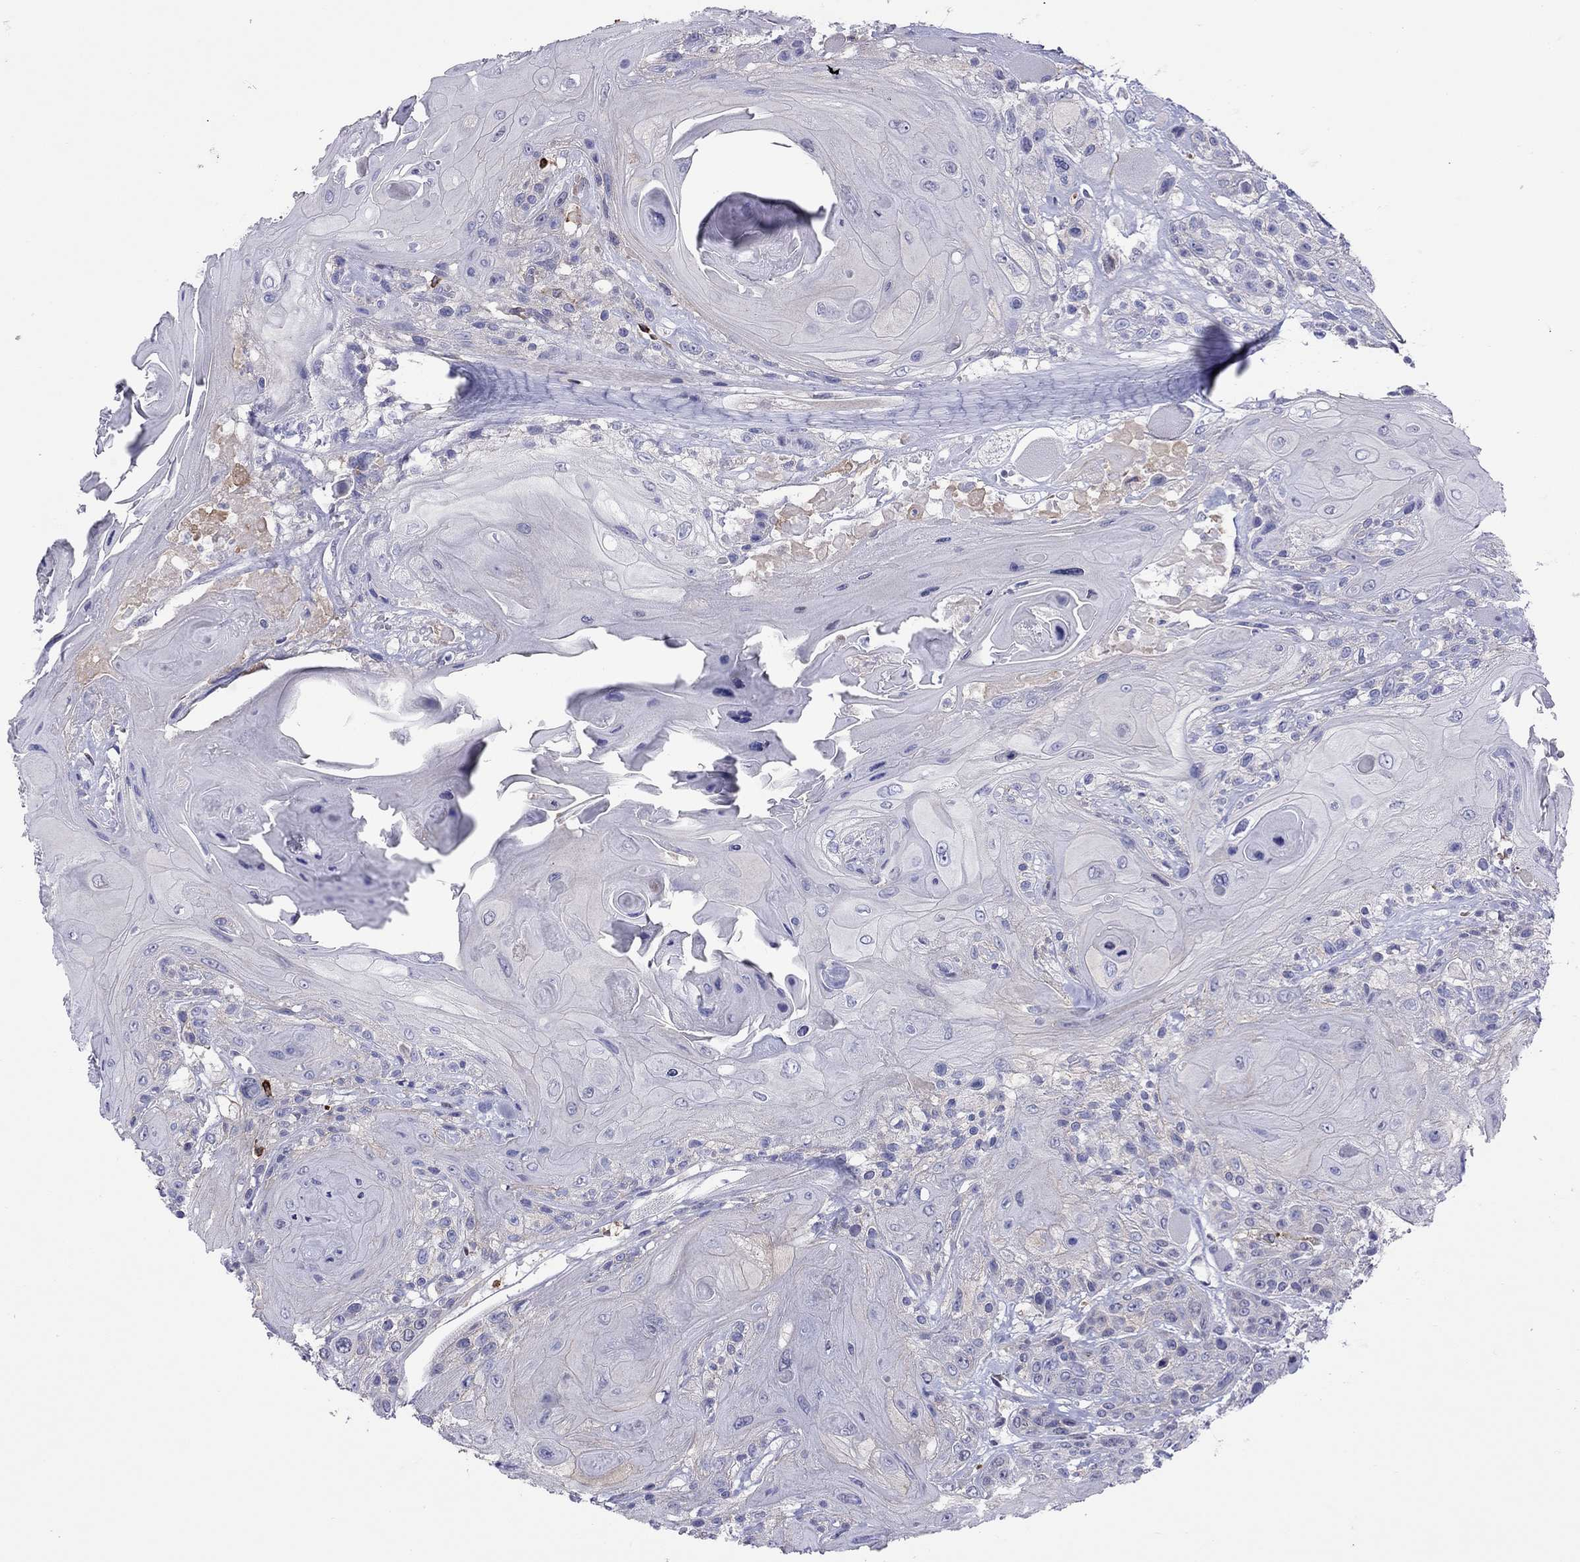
{"staining": {"intensity": "negative", "quantity": "none", "location": "none"}, "tissue": "head and neck cancer", "cell_type": "Tumor cells", "image_type": "cancer", "snomed": [{"axis": "morphology", "description": "Squamous cell carcinoma, NOS"}, {"axis": "topography", "description": "Head-Neck"}], "caption": "High power microscopy histopathology image of an immunohistochemistry photomicrograph of head and neck cancer (squamous cell carcinoma), revealing no significant expression in tumor cells.", "gene": "MND1", "patient": {"sex": "female", "age": 59}}